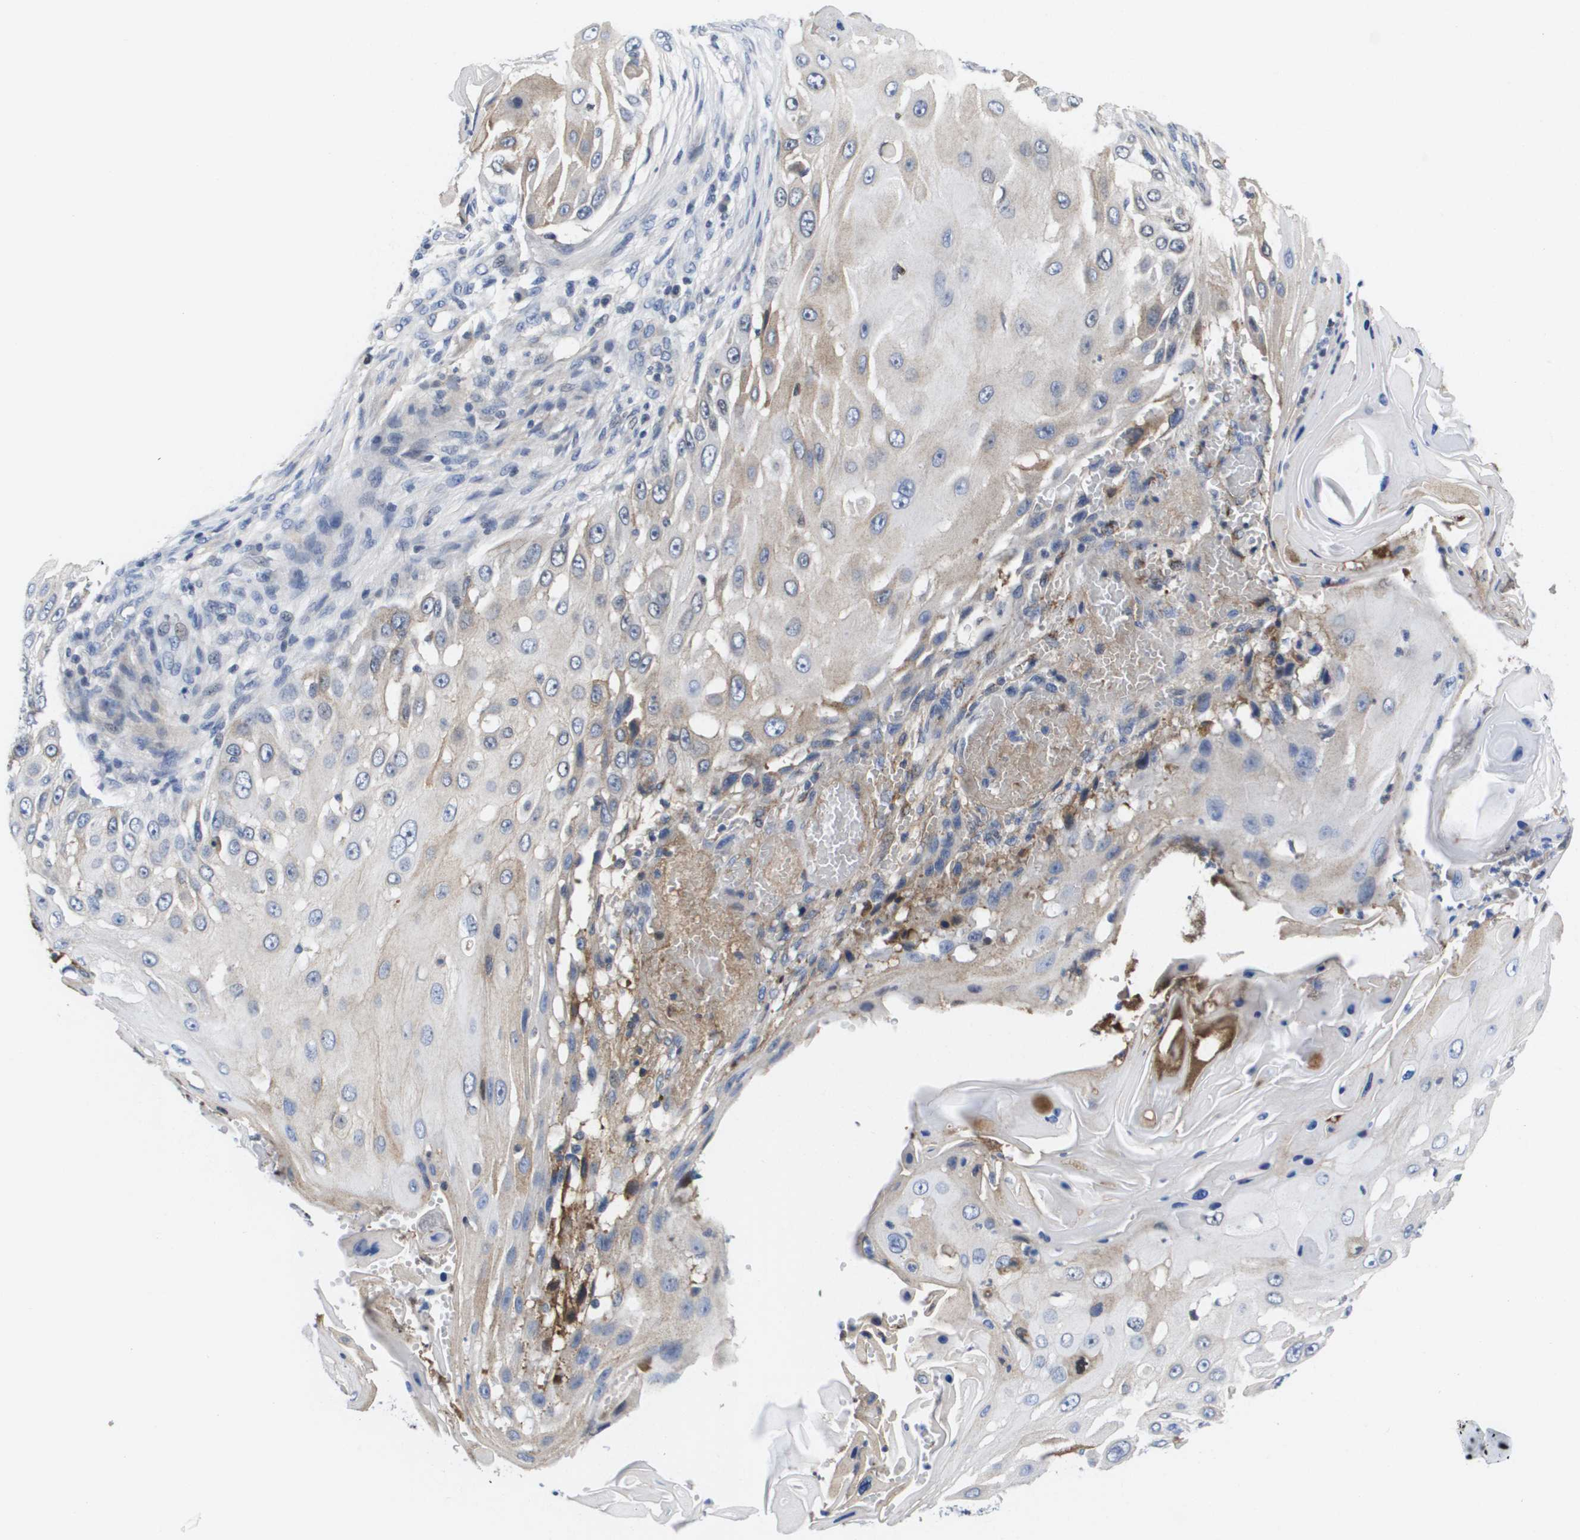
{"staining": {"intensity": "weak", "quantity": "<25%", "location": "cytoplasmic/membranous"}, "tissue": "skin cancer", "cell_type": "Tumor cells", "image_type": "cancer", "snomed": [{"axis": "morphology", "description": "Squamous cell carcinoma, NOS"}, {"axis": "topography", "description": "Skin"}], "caption": "A high-resolution photomicrograph shows immunohistochemistry staining of skin cancer (squamous cell carcinoma), which demonstrates no significant expression in tumor cells.", "gene": "SERPINC1", "patient": {"sex": "female", "age": 44}}